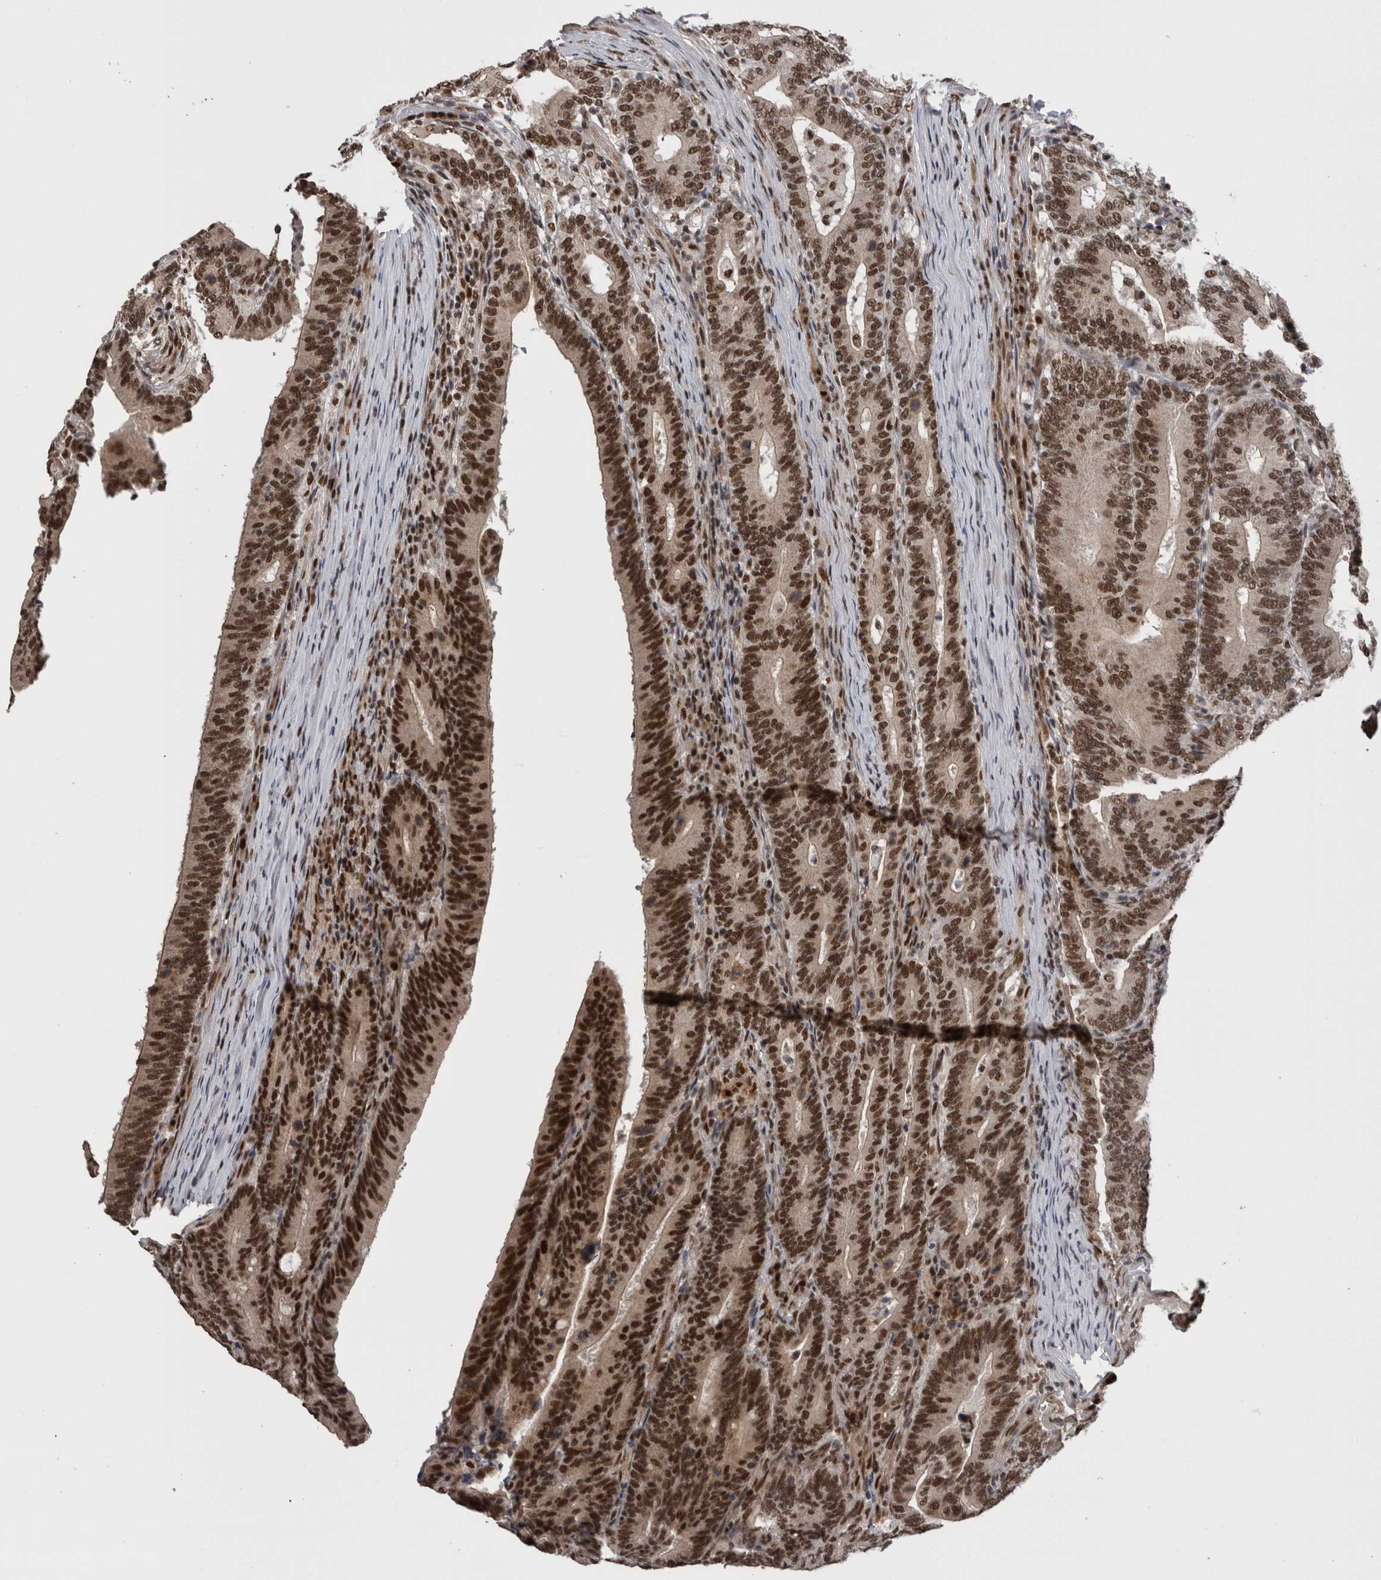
{"staining": {"intensity": "strong", "quantity": ">75%", "location": "nuclear"}, "tissue": "colorectal cancer", "cell_type": "Tumor cells", "image_type": "cancer", "snomed": [{"axis": "morphology", "description": "Adenocarcinoma, NOS"}, {"axis": "topography", "description": "Colon"}], "caption": "Protein expression analysis of human colorectal cancer reveals strong nuclear positivity in approximately >75% of tumor cells.", "gene": "CPSF2", "patient": {"sex": "female", "age": 66}}